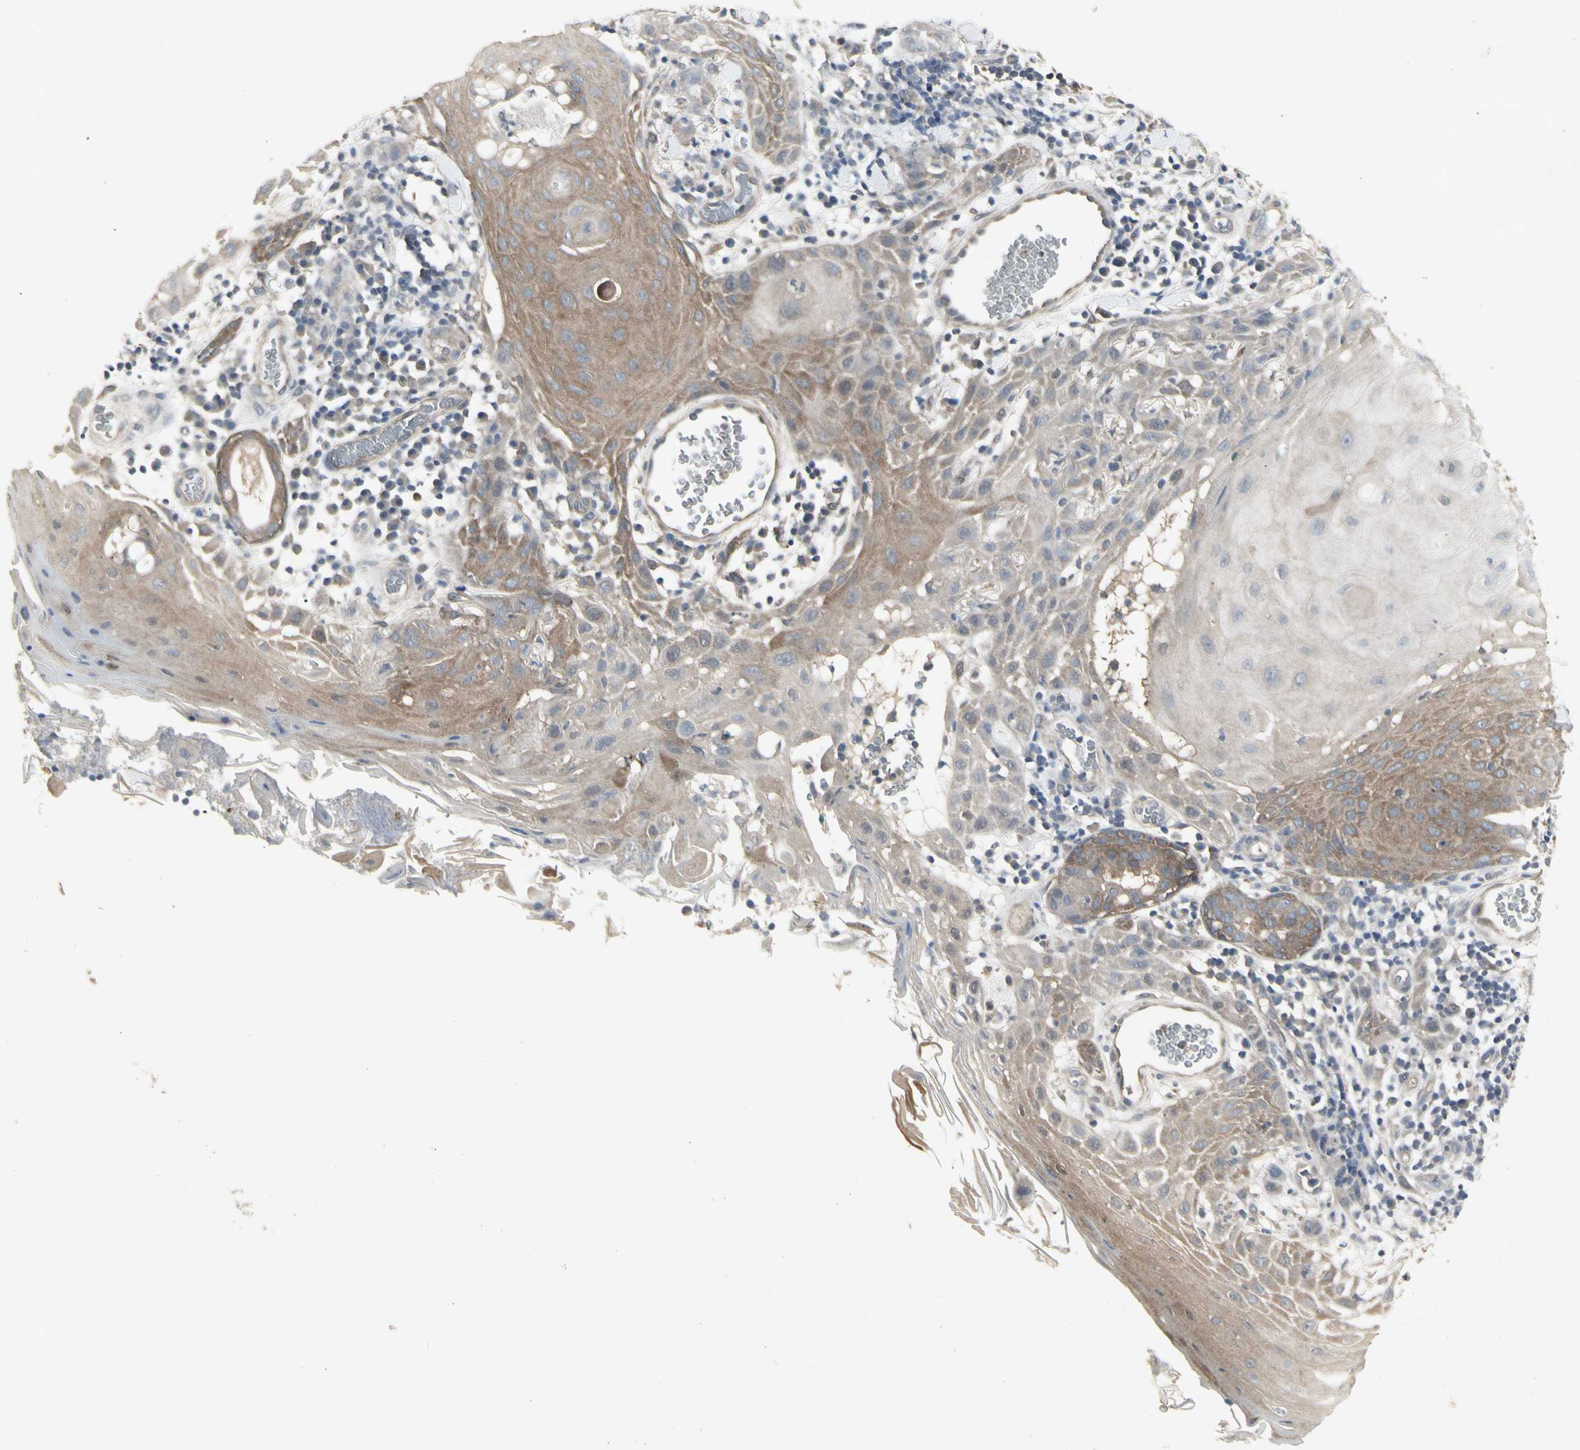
{"staining": {"intensity": "moderate", "quantity": ">75%", "location": "cytoplasmic/membranous"}, "tissue": "skin cancer", "cell_type": "Tumor cells", "image_type": "cancer", "snomed": [{"axis": "morphology", "description": "Squamous cell carcinoma, NOS"}, {"axis": "topography", "description": "Skin"}], "caption": "There is medium levels of moderate cytoplasmic/membranous expression in tumor cells of skin cancer, as demonstrated by immunohistochemical staining (brown color).", "gene": "CHURC1-FNTB", "patient": {"sex": "male", "age": 24}}